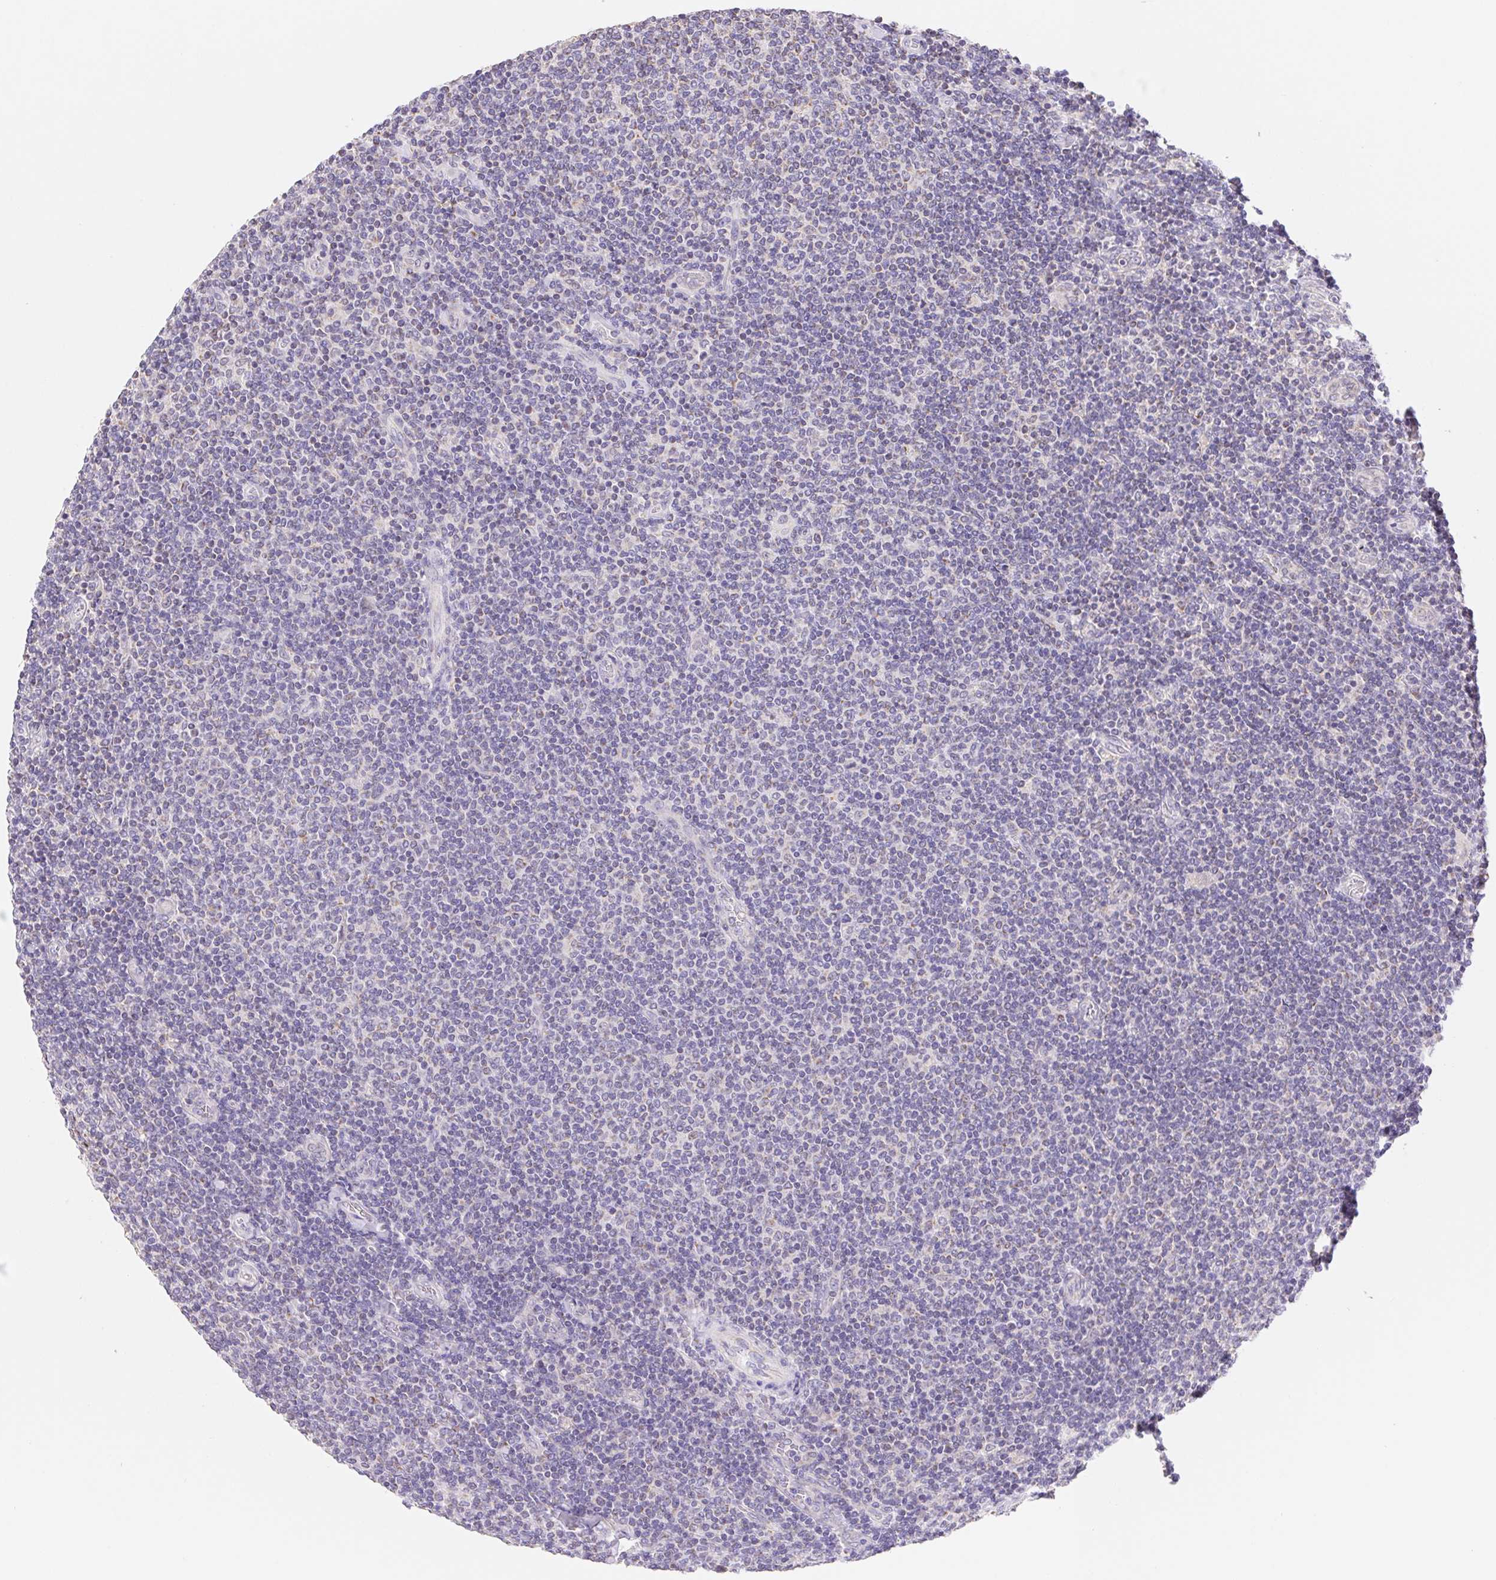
{"staining": {"intensity": "negative", "quantity": "none", "location": "none"}, "tissue": "lymphoma", "cell_type": "Tumor cells", "image_type": "cancer", "snomed": [{"axis": "morphology", "description": "Malignant lymphoma, non-Hodgkin's type, Low grade"}, {"axis": "topography", "description": "Lymph node"}], "caption": "The immunohistochemistry photomicrograph has no significant staining in tumor cells of lymphoma tissue.", "gene": "FKBP6", "patient": {"sex": "male", "age": 52}}